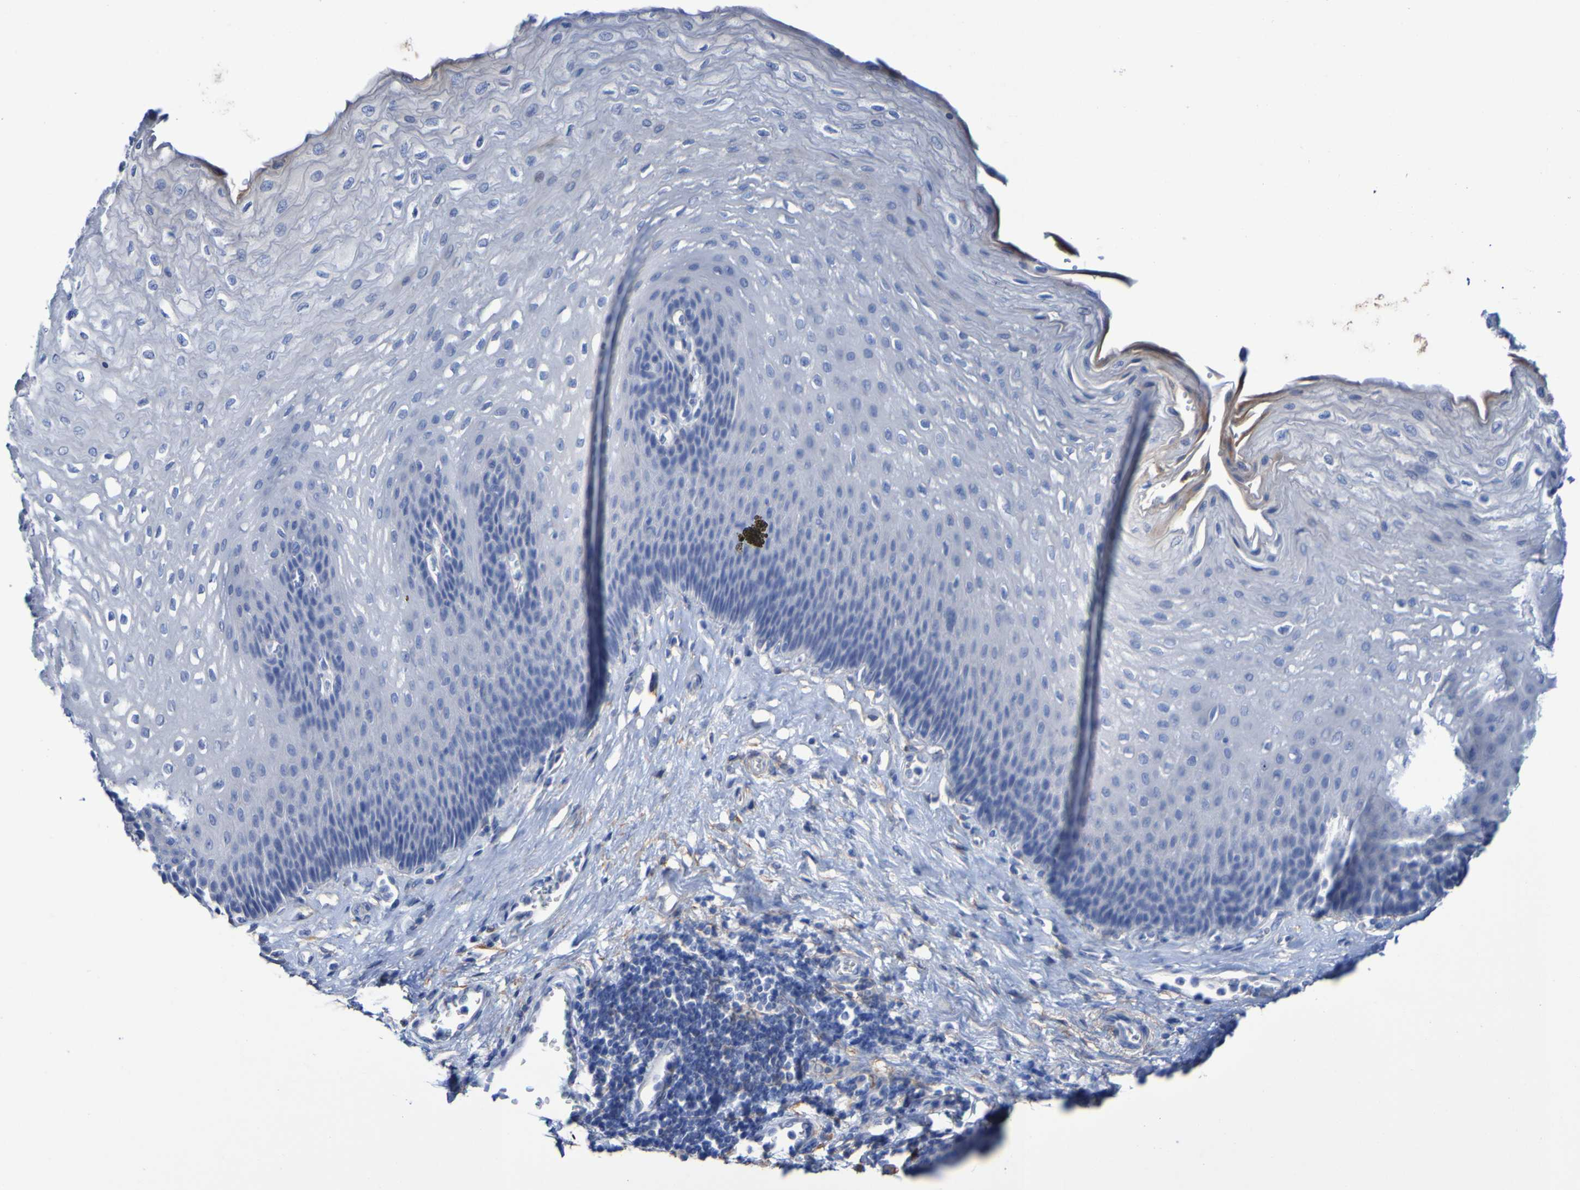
{"staining": {"intensity": "negative", "quantity": "none", "location": "none"}, "tissue": "esophagus", "cell_type": "Squamous epithelial cells", "image_type": "normal", "snomed": [{"axis": "morphology", "description": "Normal tissue, NOS"}, {"axis": "topography", "description": "Esophagus"}], "caption": "The micrograph demonstrates no staining of squamous epithelial cells in benign esophagus. (DAB immunohistochemistry (IHC), high magnification).", "gene": "SGCB", "patient": {"sex": "female", "age": 72}}